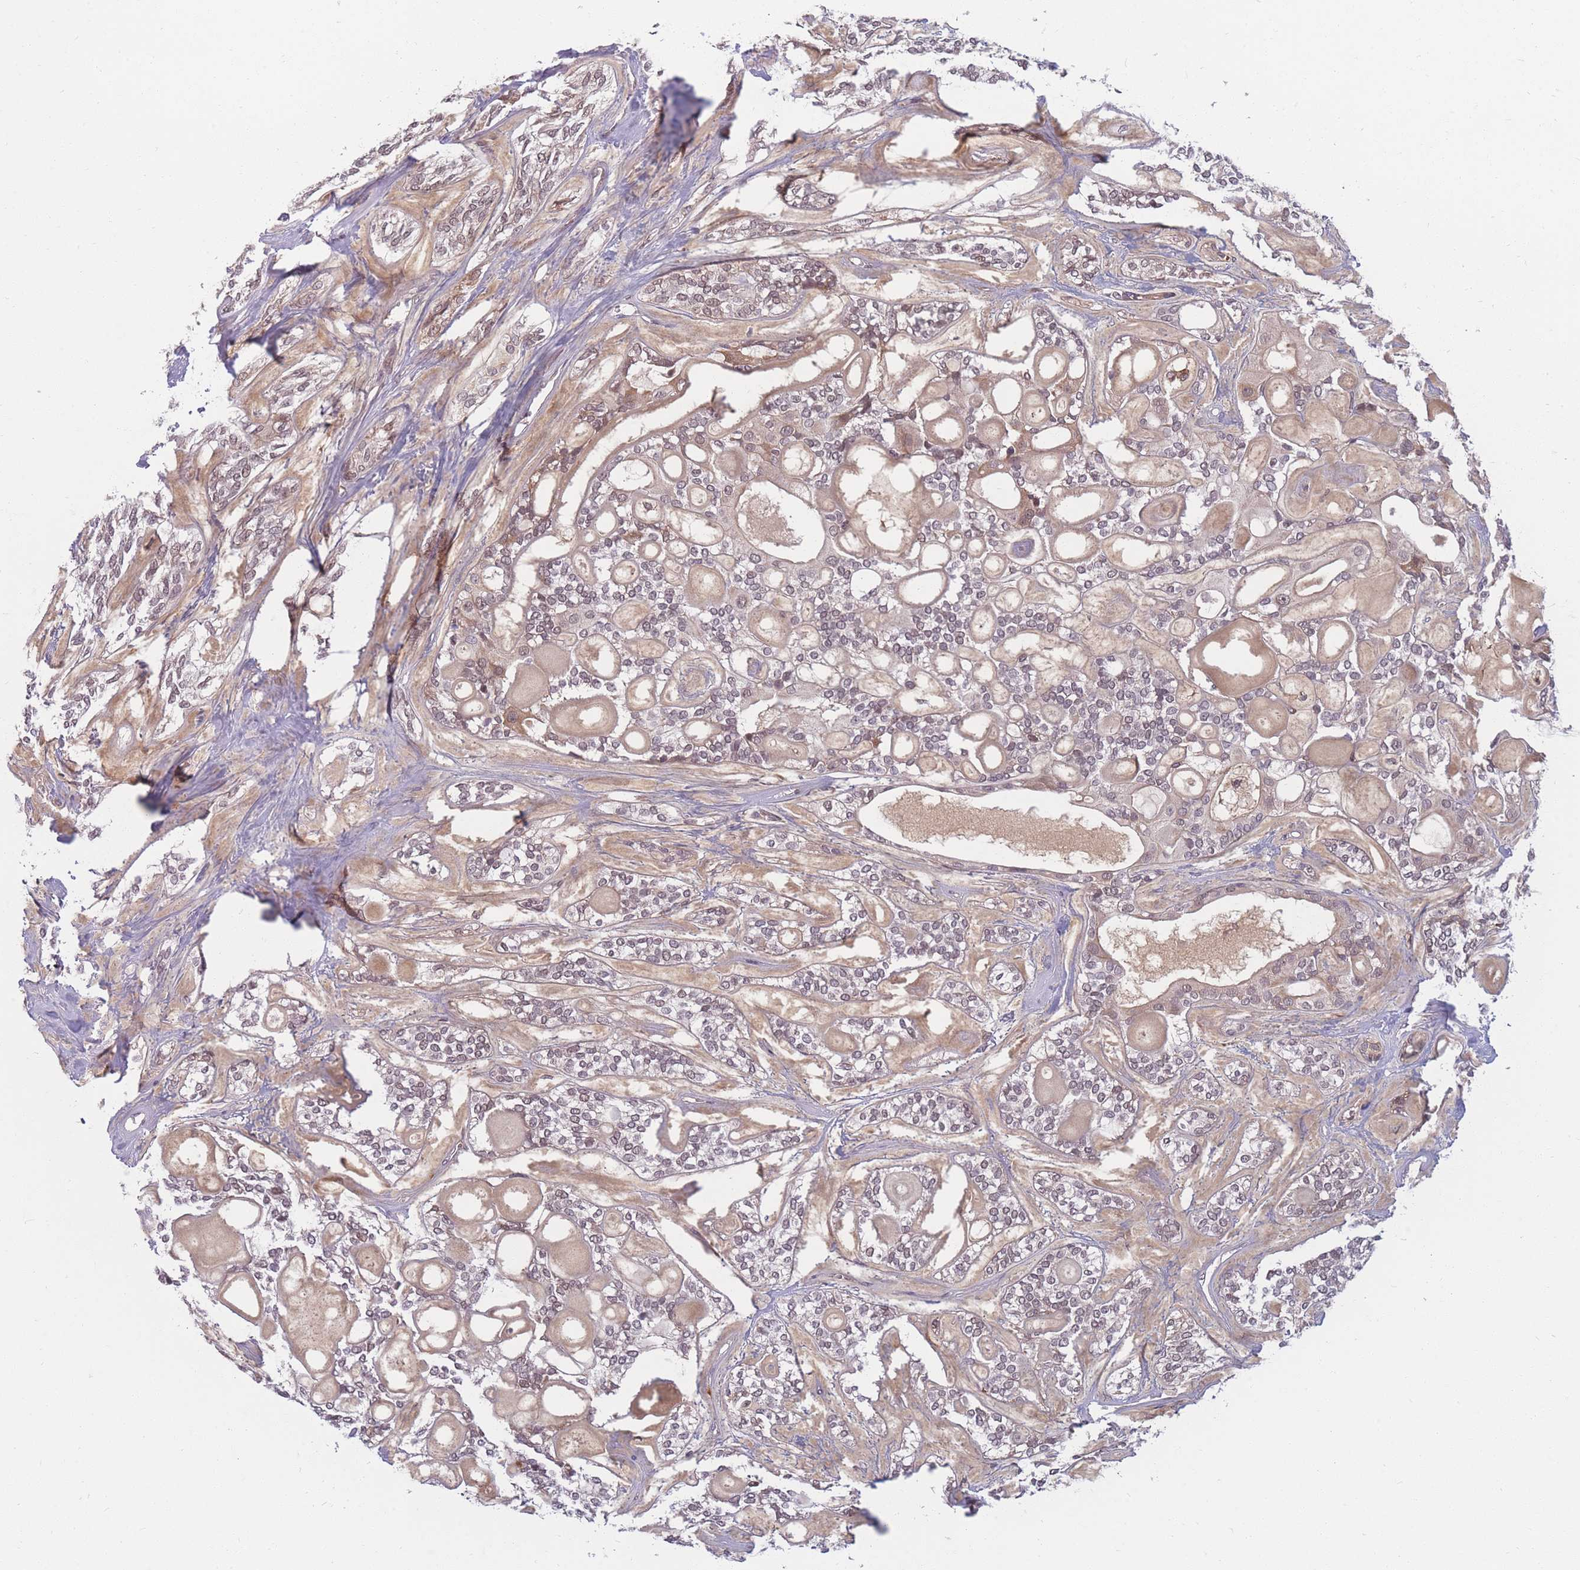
{"staining": {"intensity": "moderate", "quantity": "25%-75%", "location": "nuclear"}, "tissue": "head and neck cancer", "cell_type": "Tumor cells", "image_type": "cancer", "snomed": [{"axis": "morphology", "description": "Adenocarcinoma, NOS"}, {"axis": "topography", "description": "Head-Neck"}], "caption": "The histopathology image reveals immunohistochemical staining of head and neck cancer. There is moderate nuclear expression is present in about 25%-75% of tumor cells. The protein of interest is shown in brown color, while the nuclei are stained blue.", "gene": "FAM153A", "patient": {"sex": "male", "age": 66}}